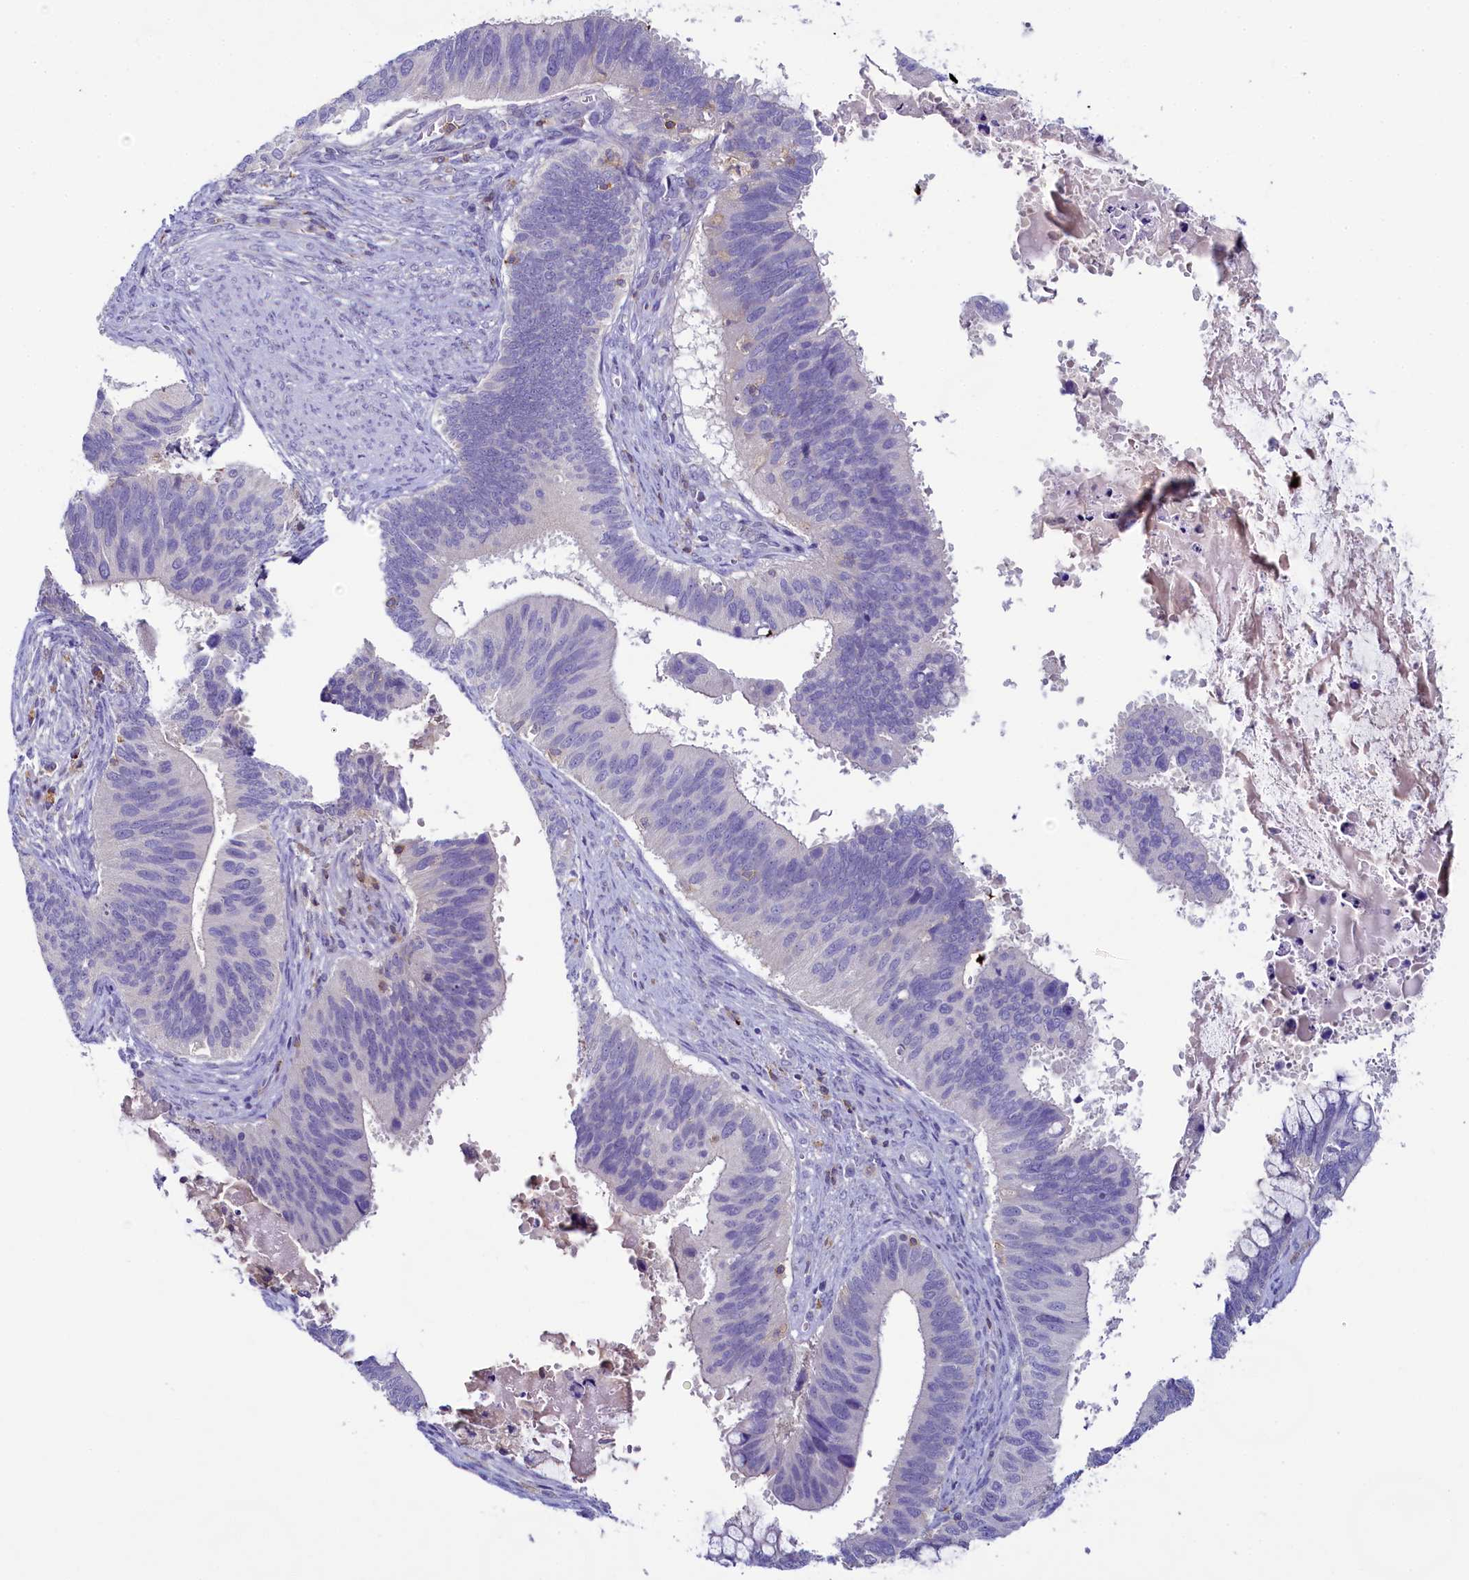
{"staining": {"intensity": "negative", "quantity": "none", "location": "none"}, "tissue": "cervical cancer", "cell_type": "Tumor cells", "image_type": "cancer", "snomed": [{"axis": "morphology", "description": "Adenocarcinoma, NOS"}, {"axis": "topography", "description": "Cervix"}], "caption": "A photomicrograph of adenocarcinoma (cervical) stained for a protein reveals no brown staining in tumor cells.", "gene": "FGFR2", "patient": {"sex": "female", "age": 42}}